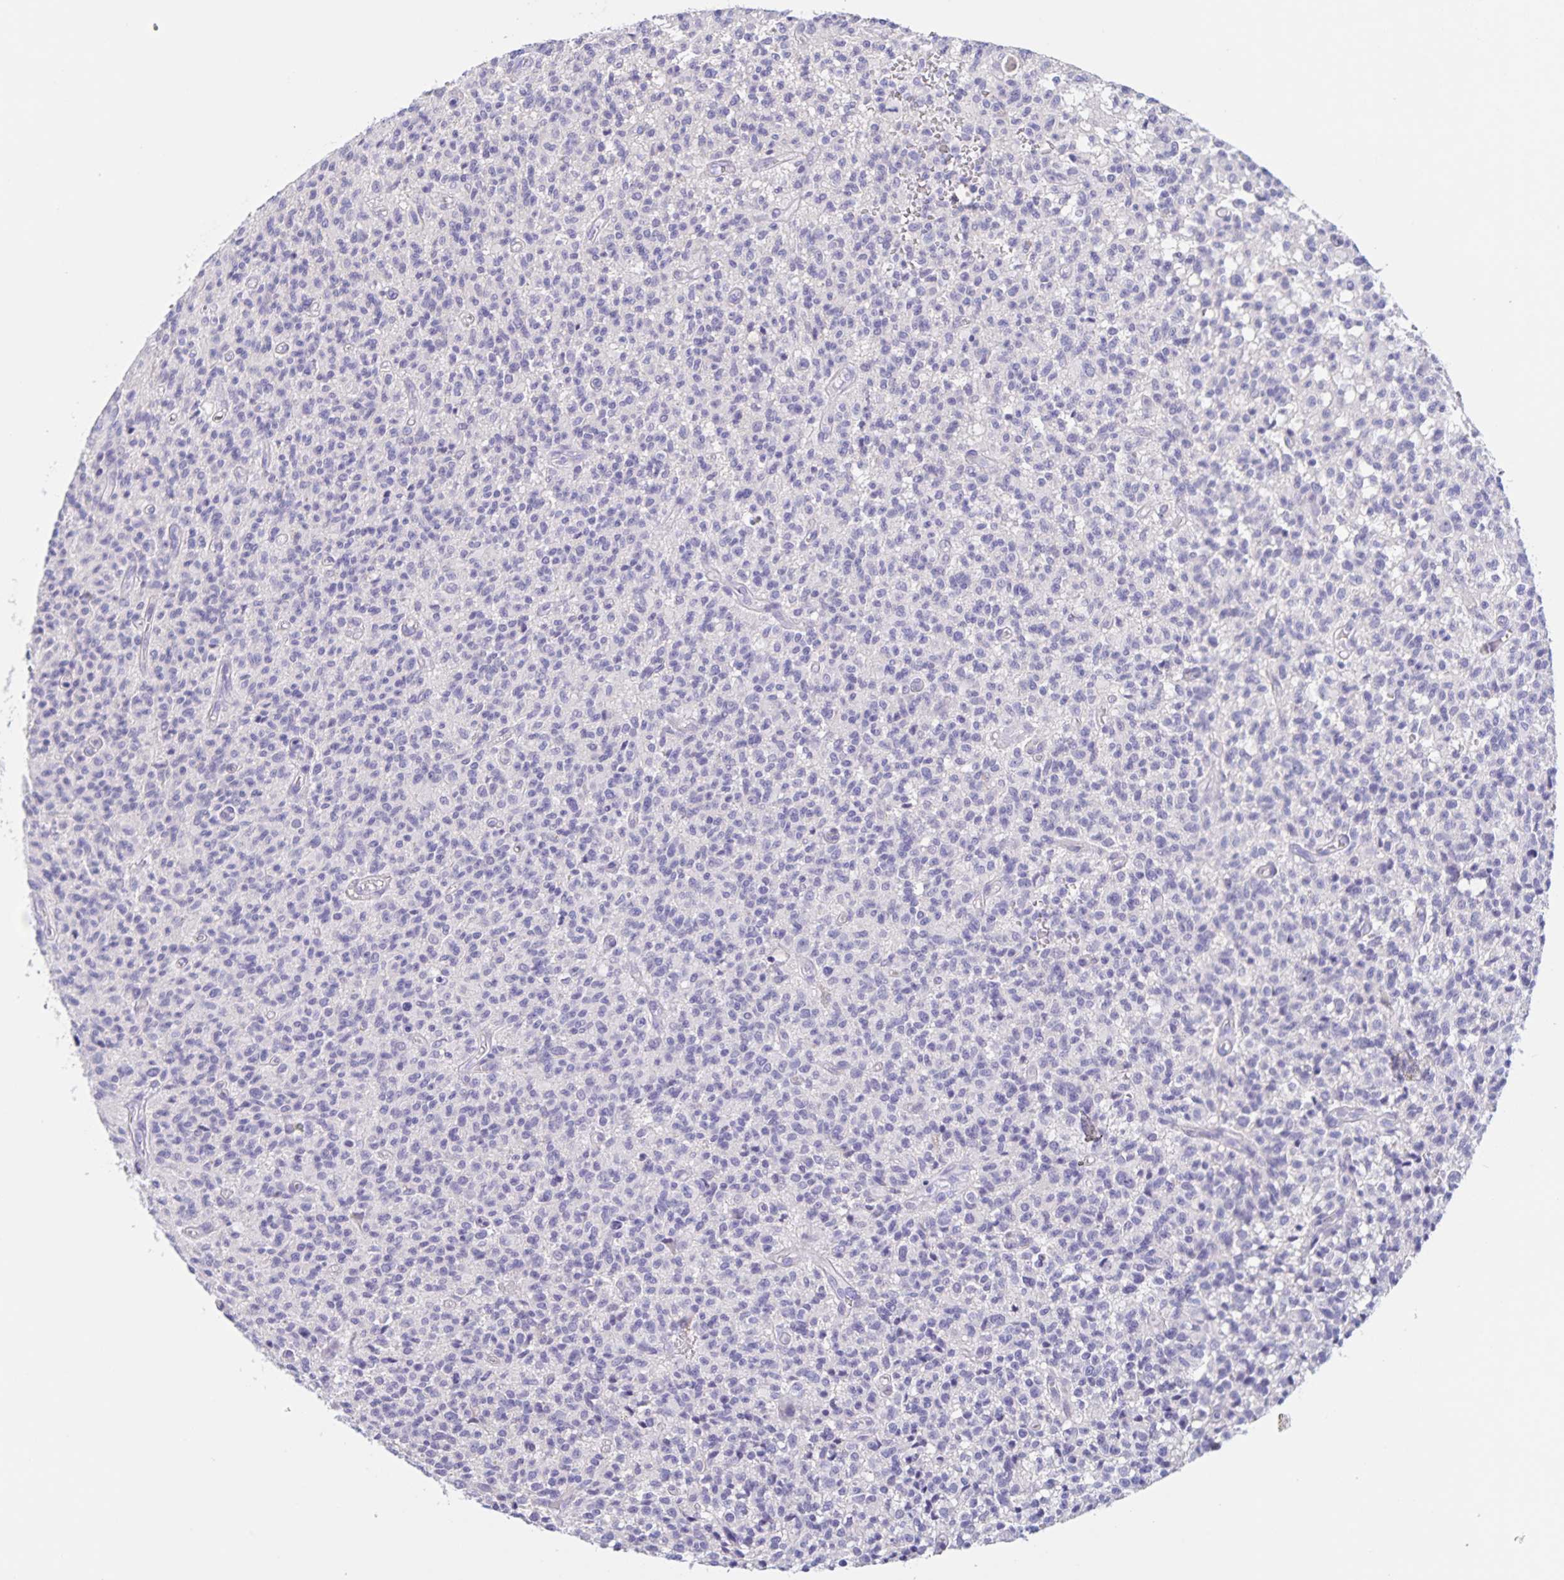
{"staining": {"intensity": "negative", "quantity": "none", "location": "none"}, "tissue": "glioma", "cell_type": "Tumor cells", "image_type": "cancer", "snomed": [{"axis": "morphology", "description": "Glioma, malignant, Low grade"}, {"axis": "topography", "description": "Brain"}], "caption": "The immunohistochemistry (IHC) image has no significant positivity in tumor cells of malignant glioma (low-grade) tissue. (Brightfield microscopy of DAB immunohistochemistry (IHC) at high magnification).", "gene": "DMGDH", "patient": {"sex": "male", "age": 64}}